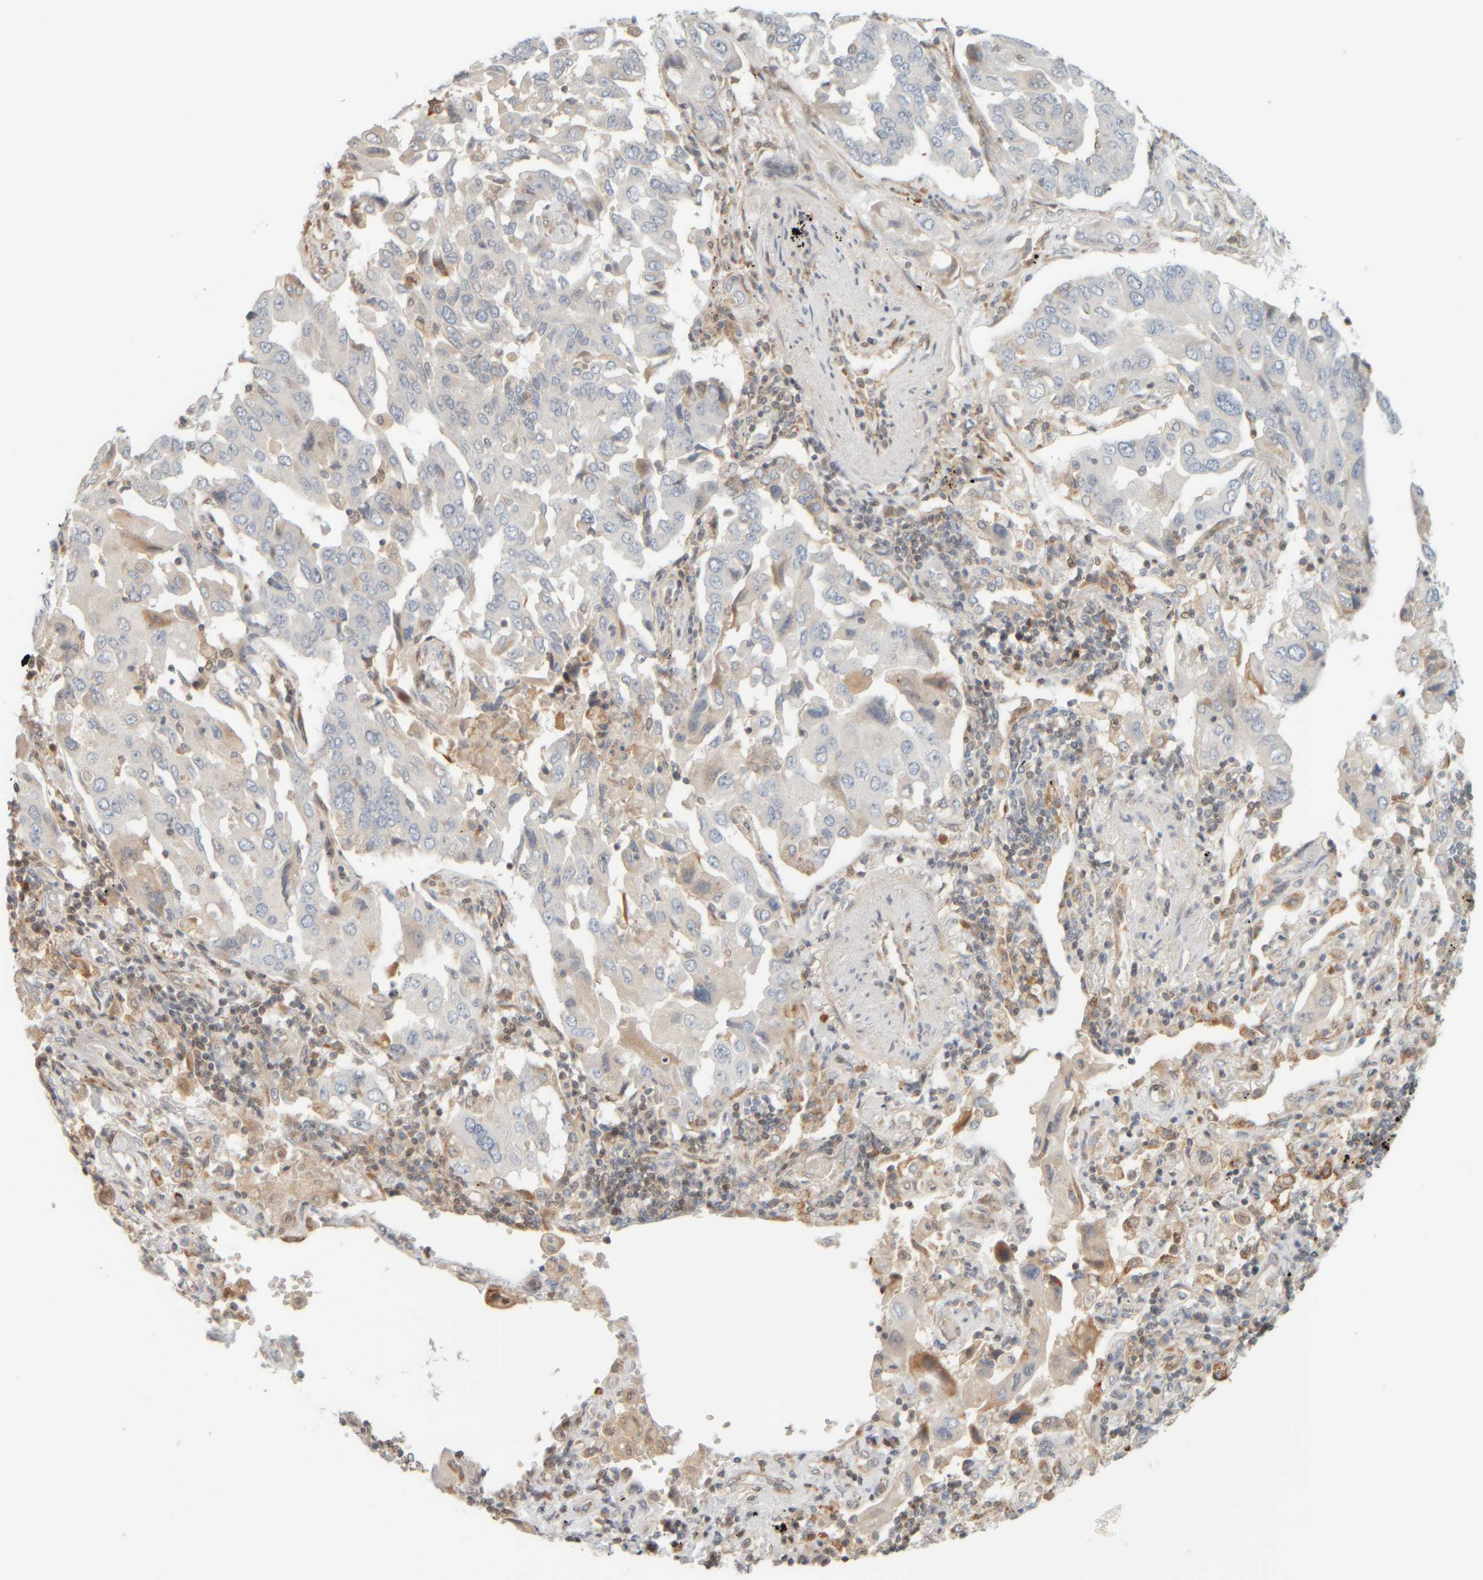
{"staining": {"intensity": "weak", "quantity": "<25%", "location": "cytoplasmic/membranous"}, "tissue": "lung cancer", "cell_type": "Tumor cells", "image_type": "cancer", "snomed": [{"axis": "morphology", "description": "Adenocarcinoma, NOS"}, {"axis": "topography", "description": "Lung"}], "caption": "Protein analysis of lung cancer demonstrates no significant positivity in tumor cells.", "gene": "PTGES3L-AARSD1", "patient": {"sex": "female", "age": 65}}